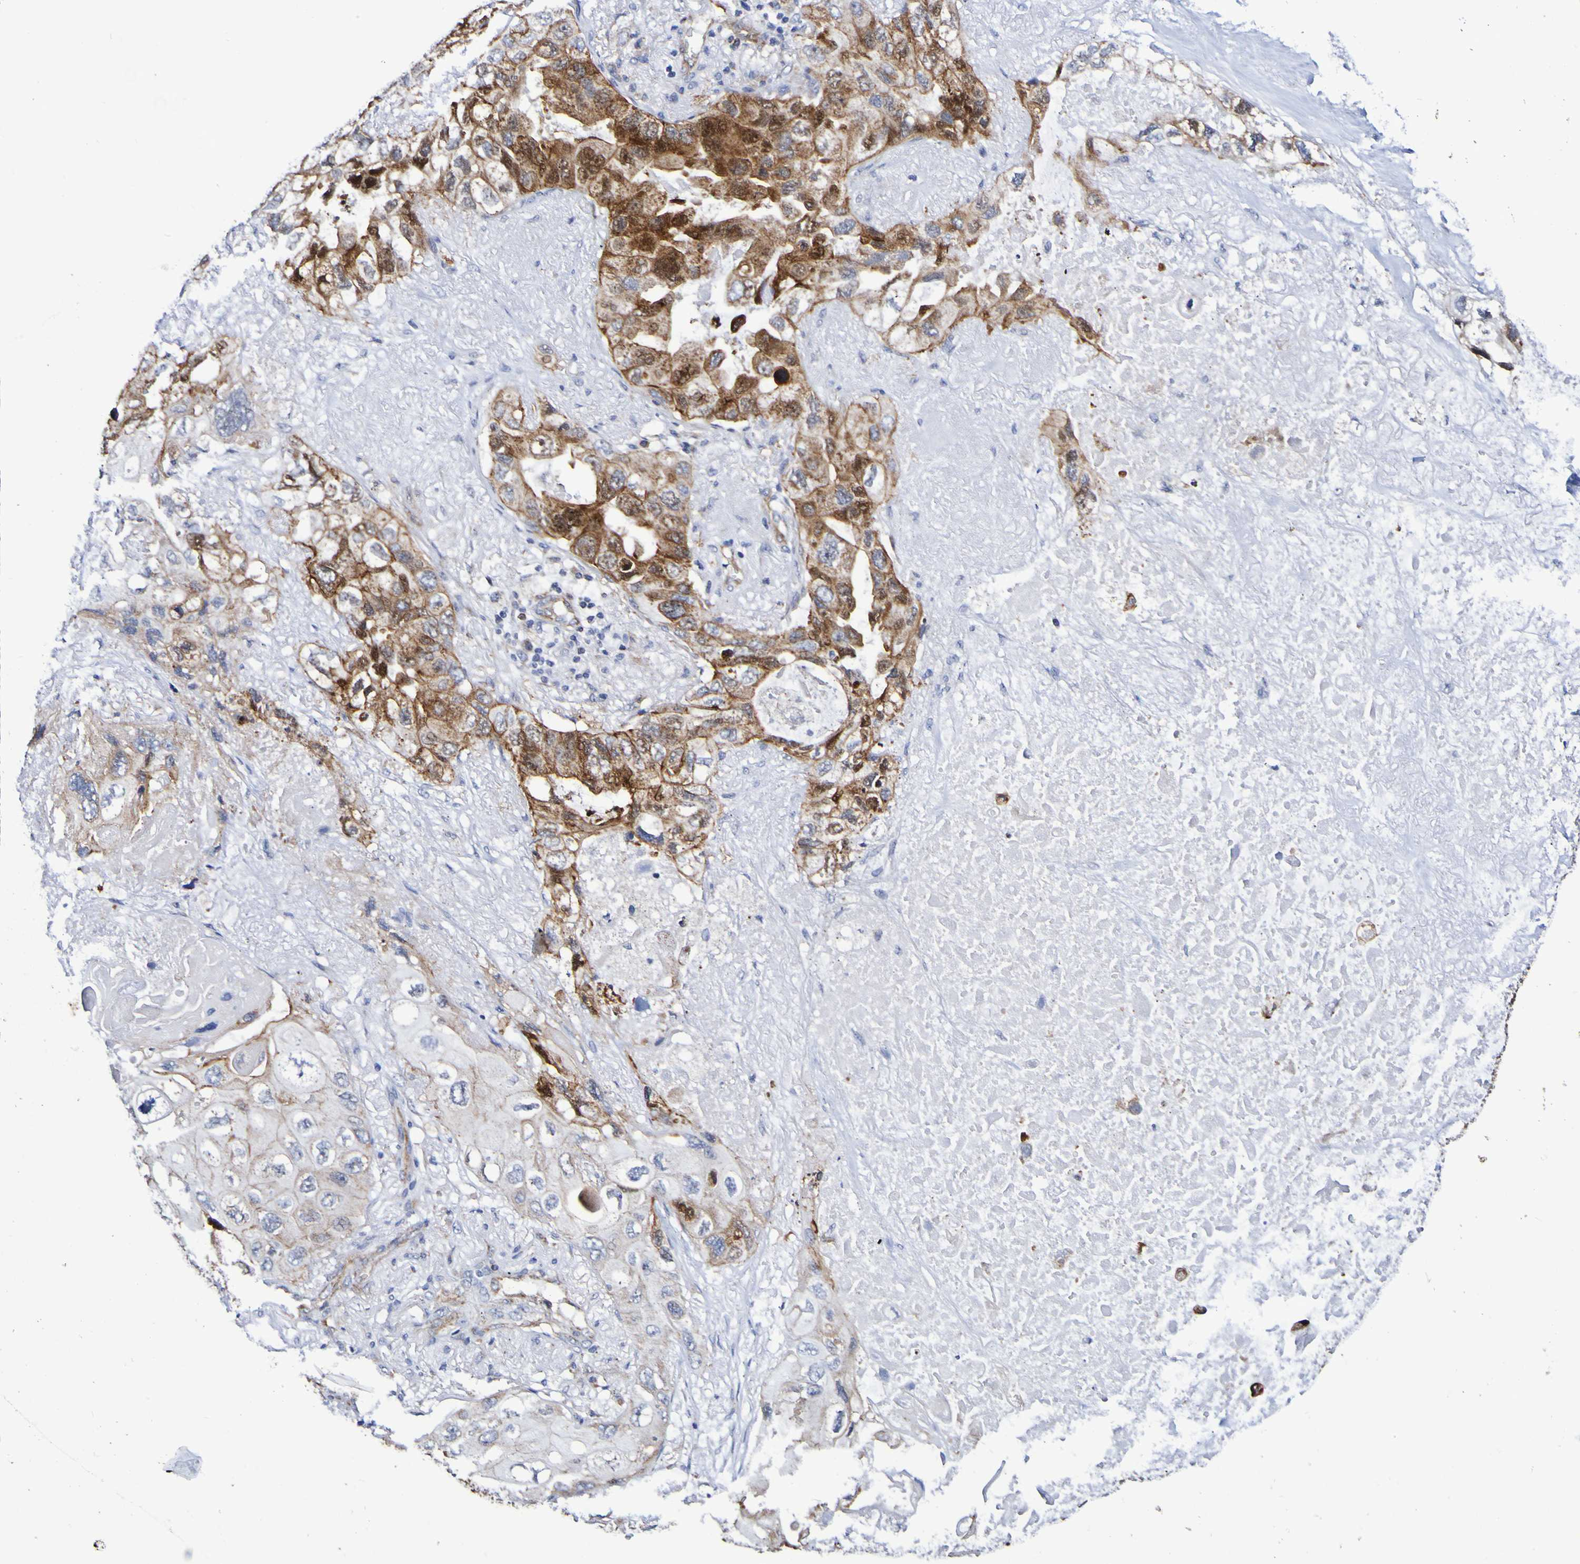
{"staining": {"intensity": "moderate", "quantity": ">75%", "location": "cytoplasmic/membranous"}, "tissue": "lung cancer", "cell_type": "Tumor cells", "image_type": "cancer", "snomed": [{"axis": "morphology", "description": "Squamous cell carcinoma, NOS"}, {"axis": "topography", "description": "Lung"}], "caption": "Immunohistochemical staining of squamous cell carcinoma (lung) displays medium levels of moderate cytoplasmic/membranous protein staining in about >75% of tumor cells.", "gene": "GJB1", "patient": {"sex": "female", "age": 73}}